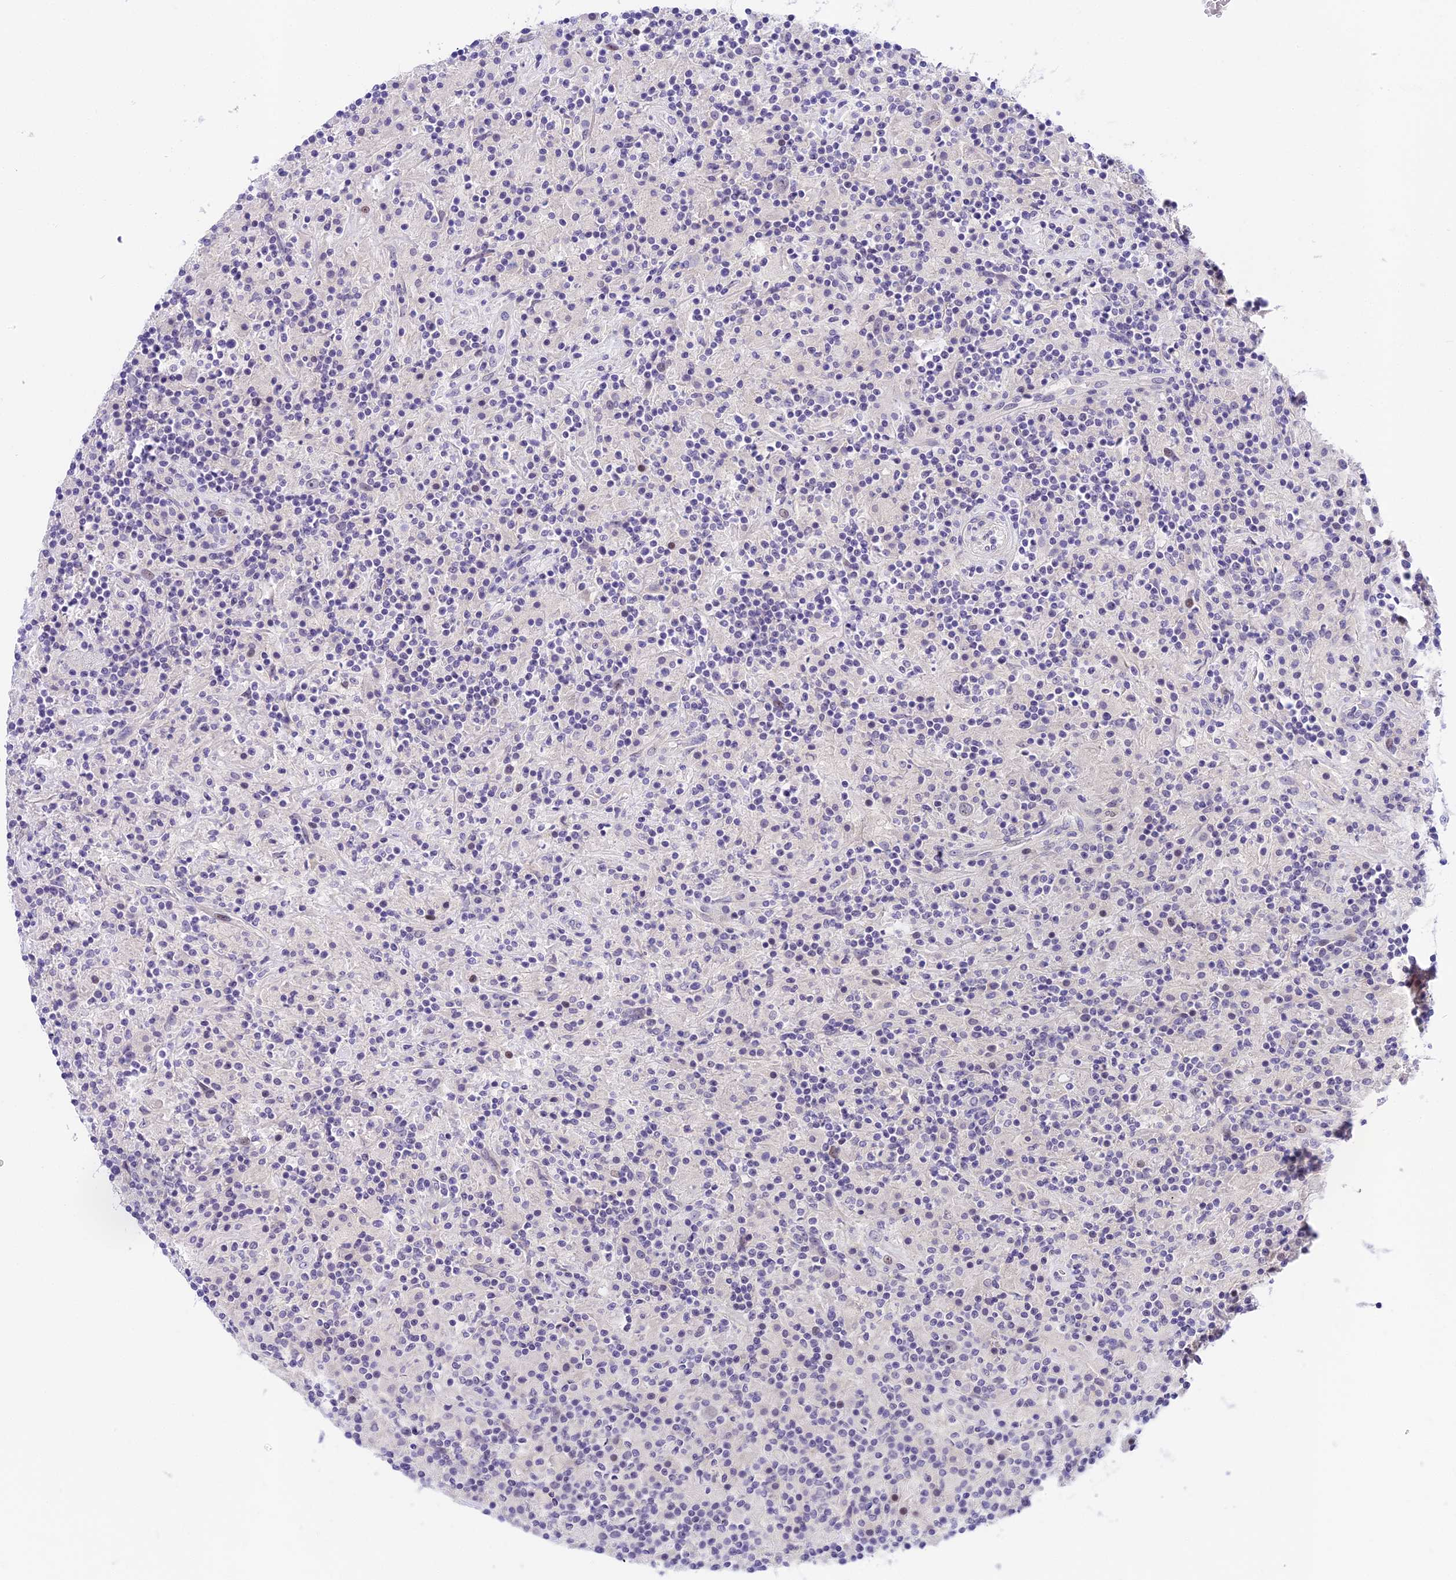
{"staining": {"intensity": "negative", "quantity": "none", "location": "none"}, "tissue": "lymphoma", "cell_type": "Tumor cells", "image_type": "cancer", "snomed": [{"axis": "morphology", "description": "Hodgkin's disease, NOS"}, {"axis": "topography", "description": "Lymph node"}], "caption": "Lymphoma was stained to show a protein in brown. There is no significant staining in tumor cells.", "gene": "MIDN", "patient": {"sex": "male", "age": 70}}